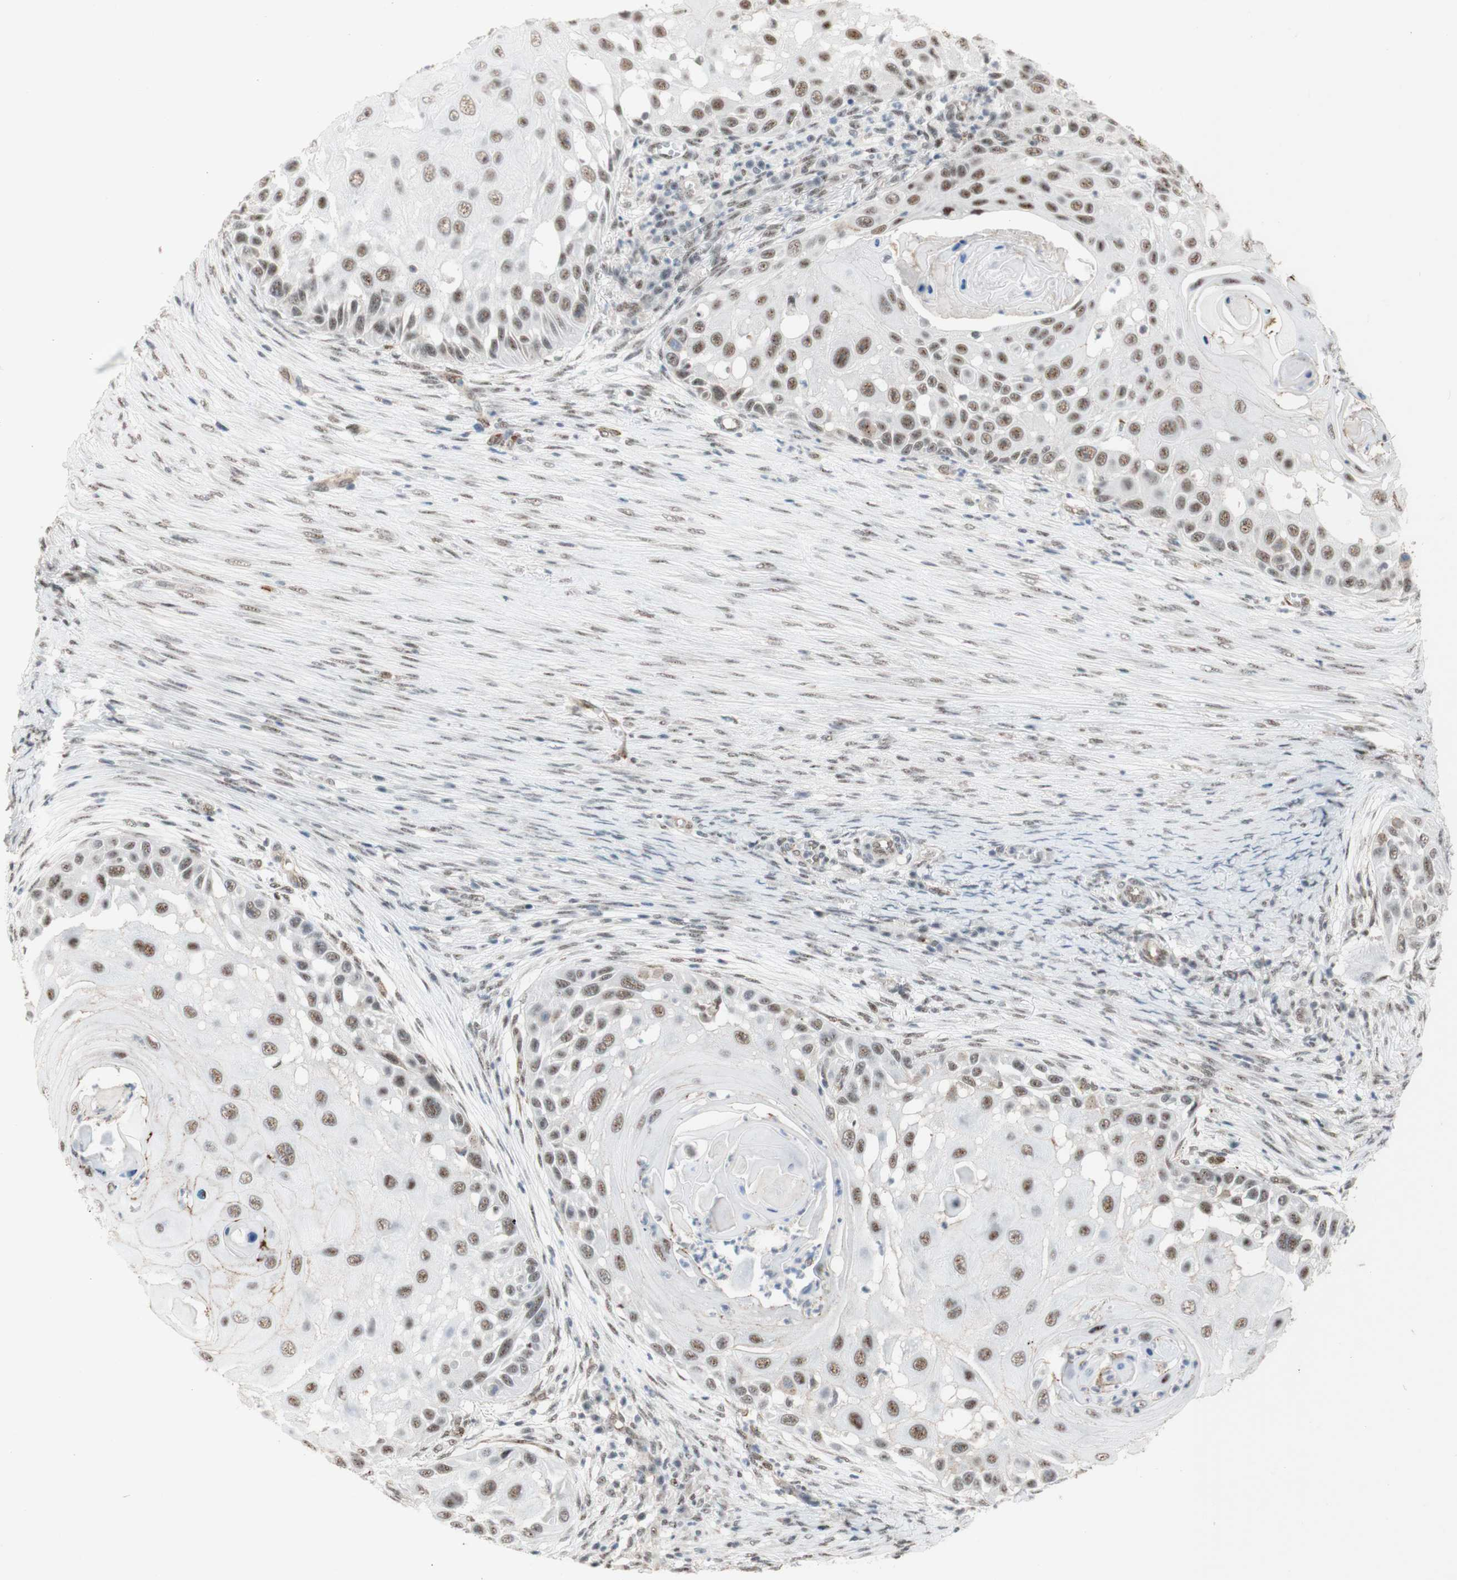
{"staining": {"intensity": "moderate", "quantity": ">75%", "location": "nuclear"}, "tissue": "skin cancer", "cell_type": "Tumor cells", "image_type": "cancer", "snomed": [{"axis": "morphology", "description": "Squamous cell carcinoma, NOS"}, {"axis": "topography", "description": "Skin"}], "caption": "High-power microscopy captured an immunohistochemistry histopathology image of skin cancer, revealing moderate nuclear positivity in approximately >75% of tumor cells.", "gene": "SAP18", "patient": {"sex": "female", "age": 44}}